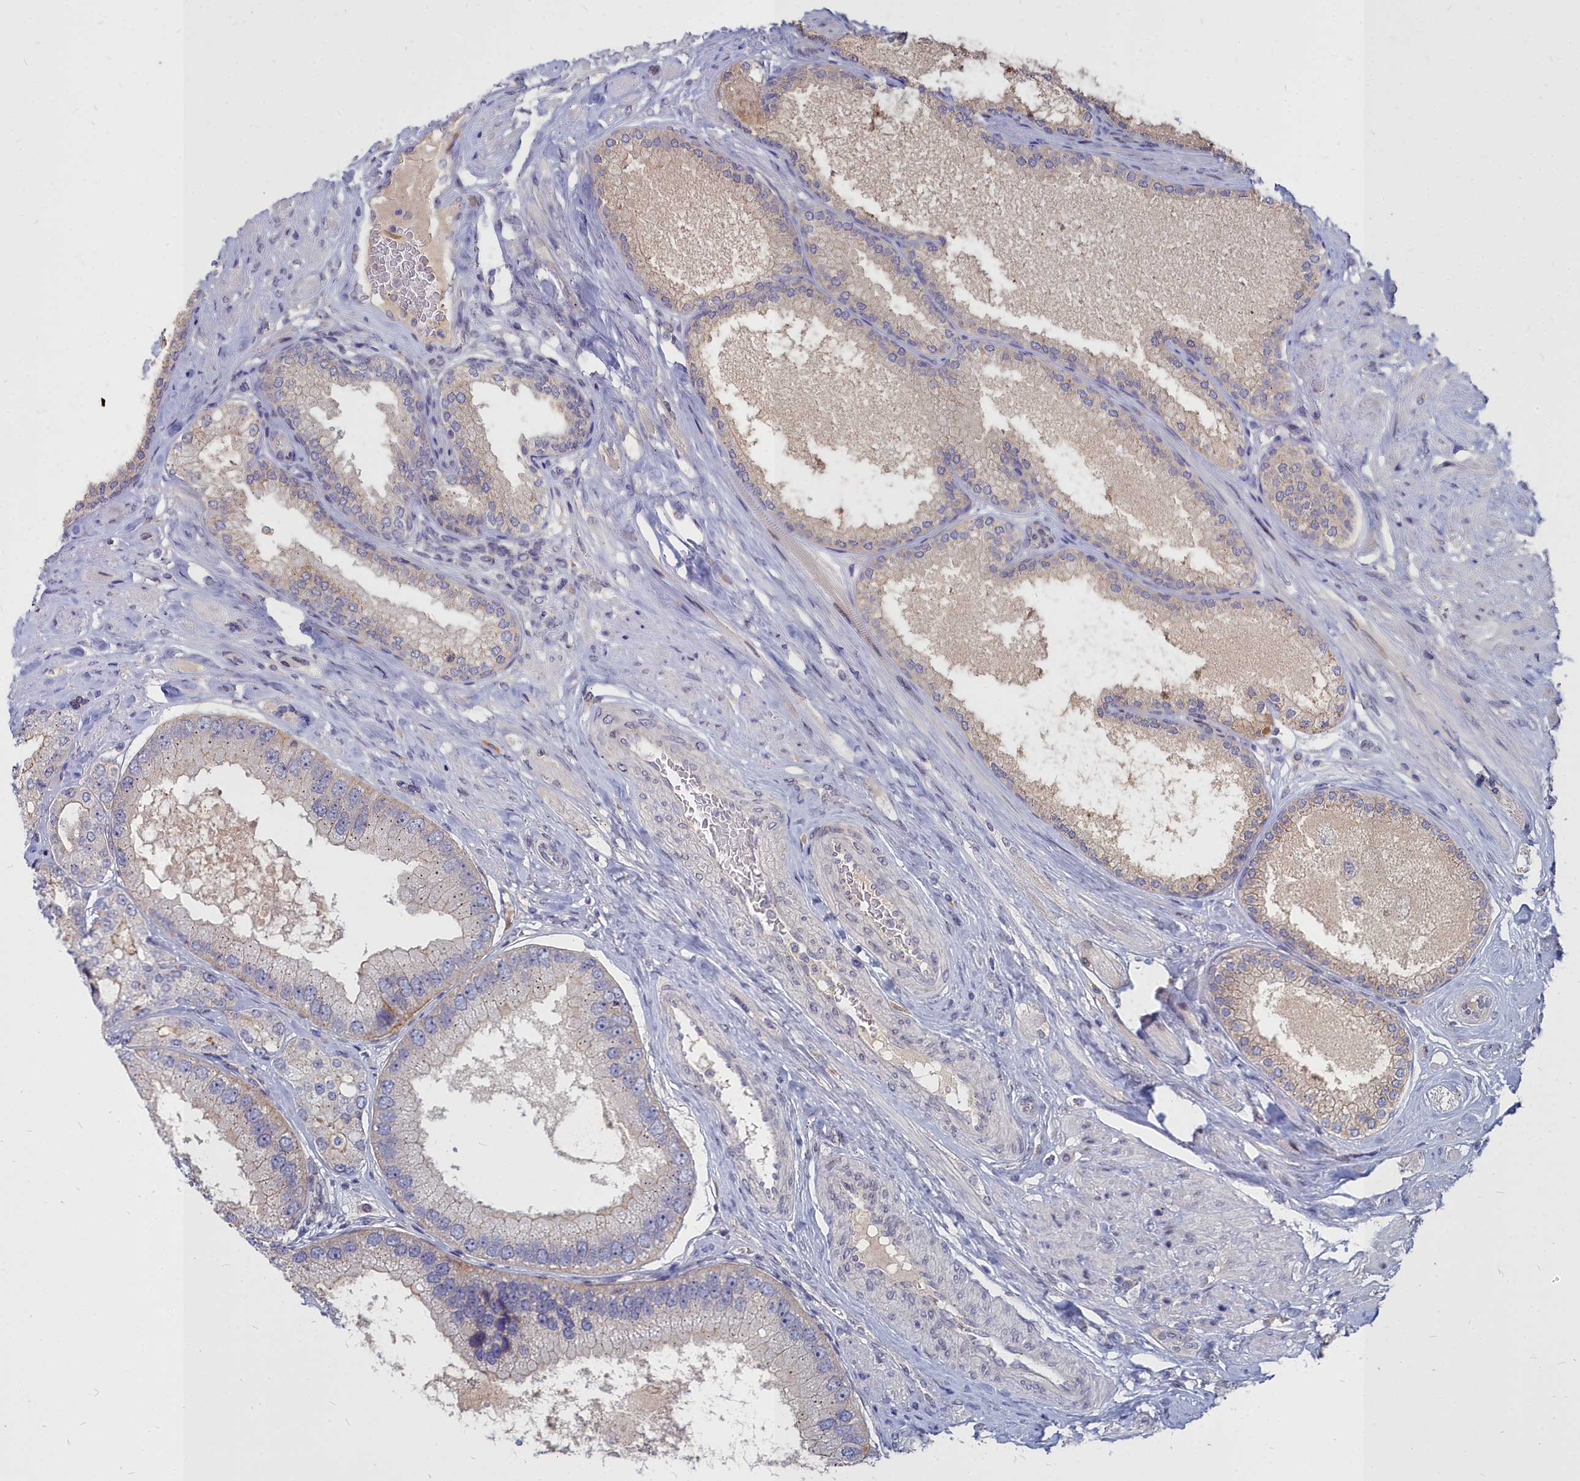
{"staining": {"intensity": "negative", "quantity": "none", "location": "none"}, "tissue": "prostate cancer", "cell_type": "Tumor cells", "image_type": "cancer", "snomed": [{"axis": "morphology", "description": "Adenocarcinoma, High grade"}, {"axis": "topography", "description": "Prostate"}], "caption": "There is no significant staining in tumor cells of prostate cancer (adenocarcinoma (high-grade)). (IHC, brightfield microscopy, high magnification).", "gene": "NOXA1", "patient": {"sex": "male", "age": 71}}